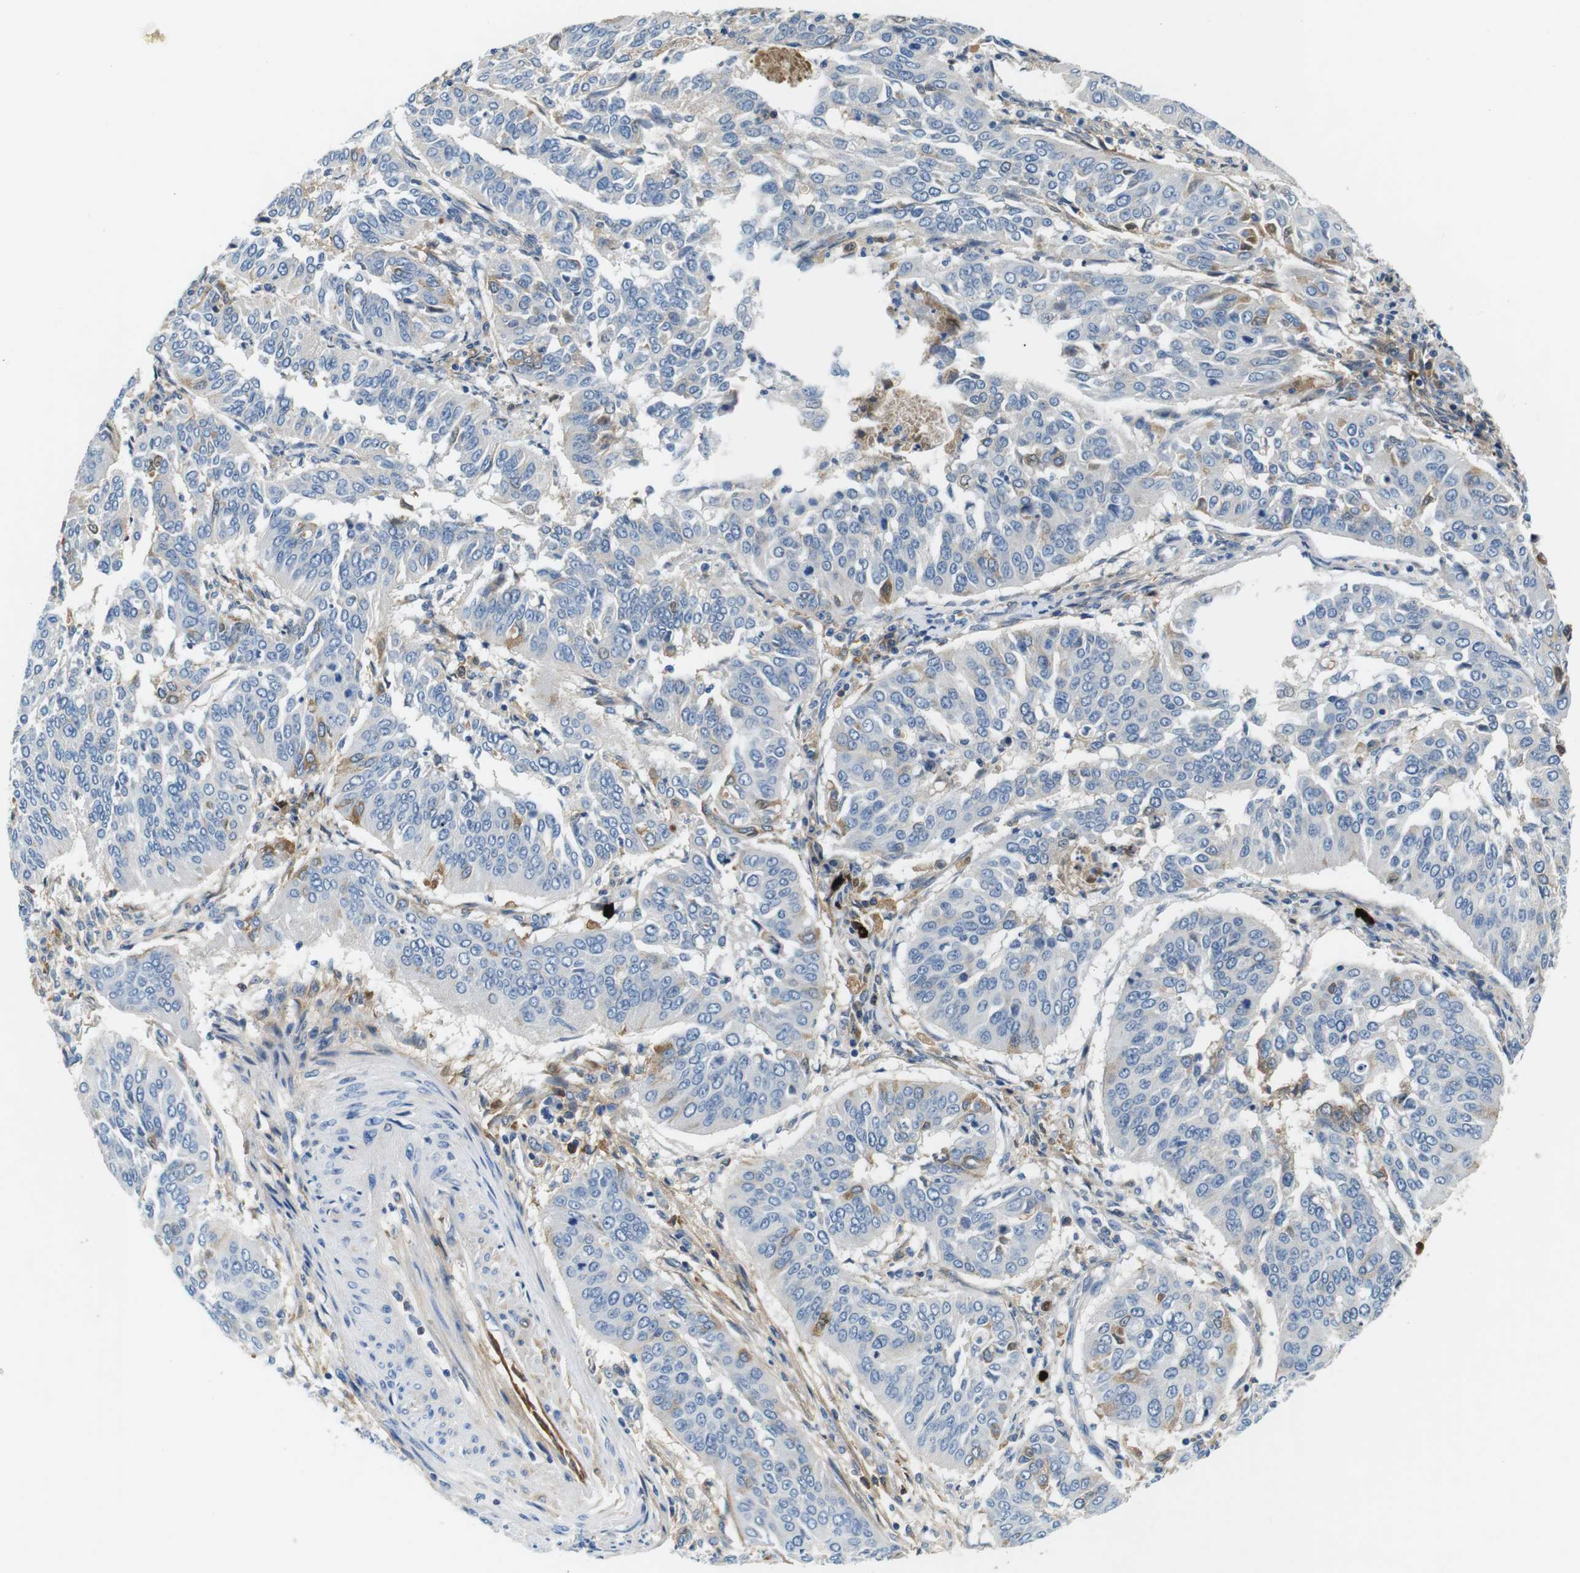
{"staining": {"intensity": "moderate", "quantity": "<25%", "location": "cytoplasmic/membranous"}, "tissue": "cervical cancer", "cell_type": "Tumor cells", "image_type": "cancer", "snomed": [{"axis": "morphology", "description": "Normal tissue, NOS"}, {"axis": "morphology", "description": "Squamous cell carcinoma, NOS"}, {"axis": "topography", "description": "Cervix"}], "caption": "This micrograph displays cervical cancer stained with immunohistochemistry to label a protein in brown. The cytoplasmic/membranous of tumor cells show moderate positivity for the protein. Nuclei are counter-stained blue.", "gene": "IGHD", "patient": {"sex": "female", "age": 39}}